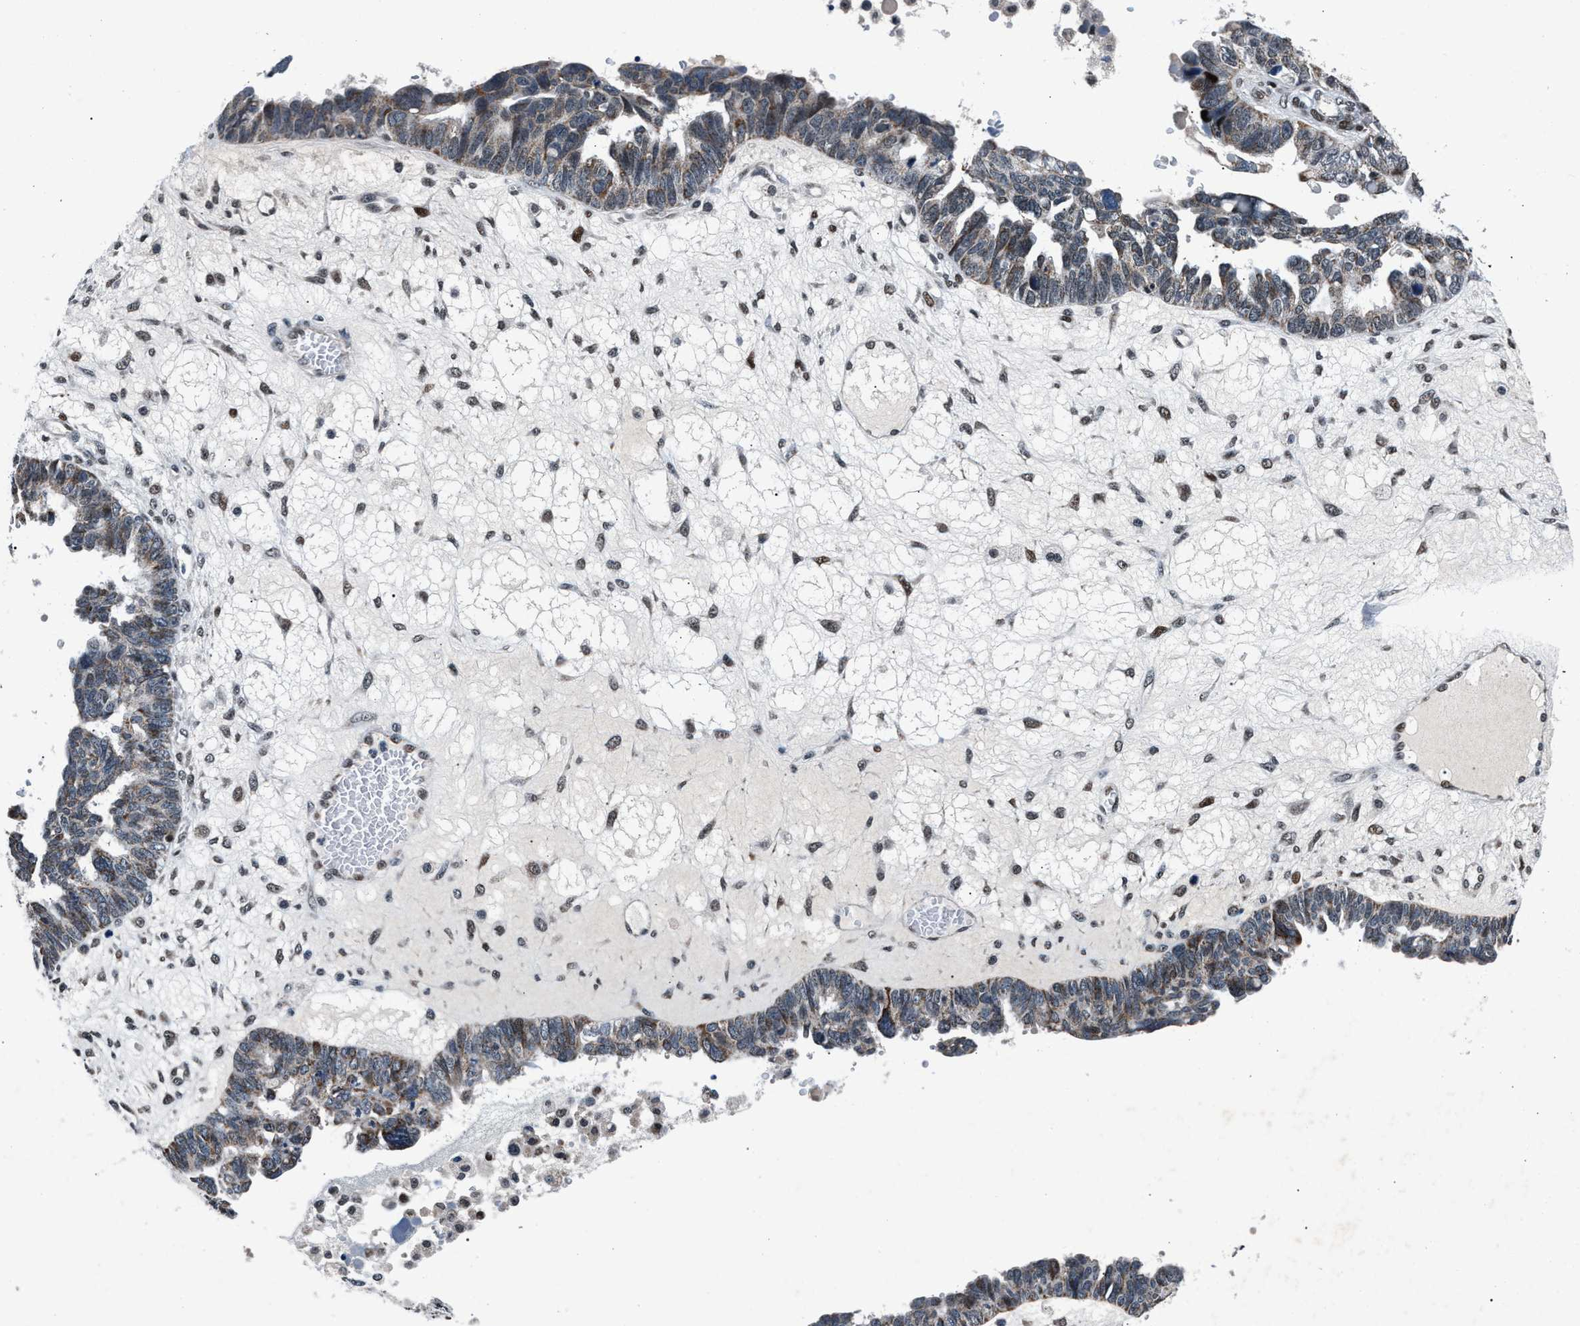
{"staining": {"intensity": "weak", "quantity": "<25%", "location": "cytoplasmic/membranous"}, "tissue": "ovarian cancer", "cell_type": "Tumor cells", "image_type": "cancer", "snomed": [{"axis": "morphology", "description": "Cystadenocarcinoma, serous, NOS"}, {"axis": "topography", "description": "Ovary"}], "caption": "Ovarian cancer (serous cystadenocarcinoma) stained for a protein using immunohistochemistry (IHC) reveals no staining tumor cells.", "gene": "PRRC2B", "patient": {"sex": "female", "age": 79}}